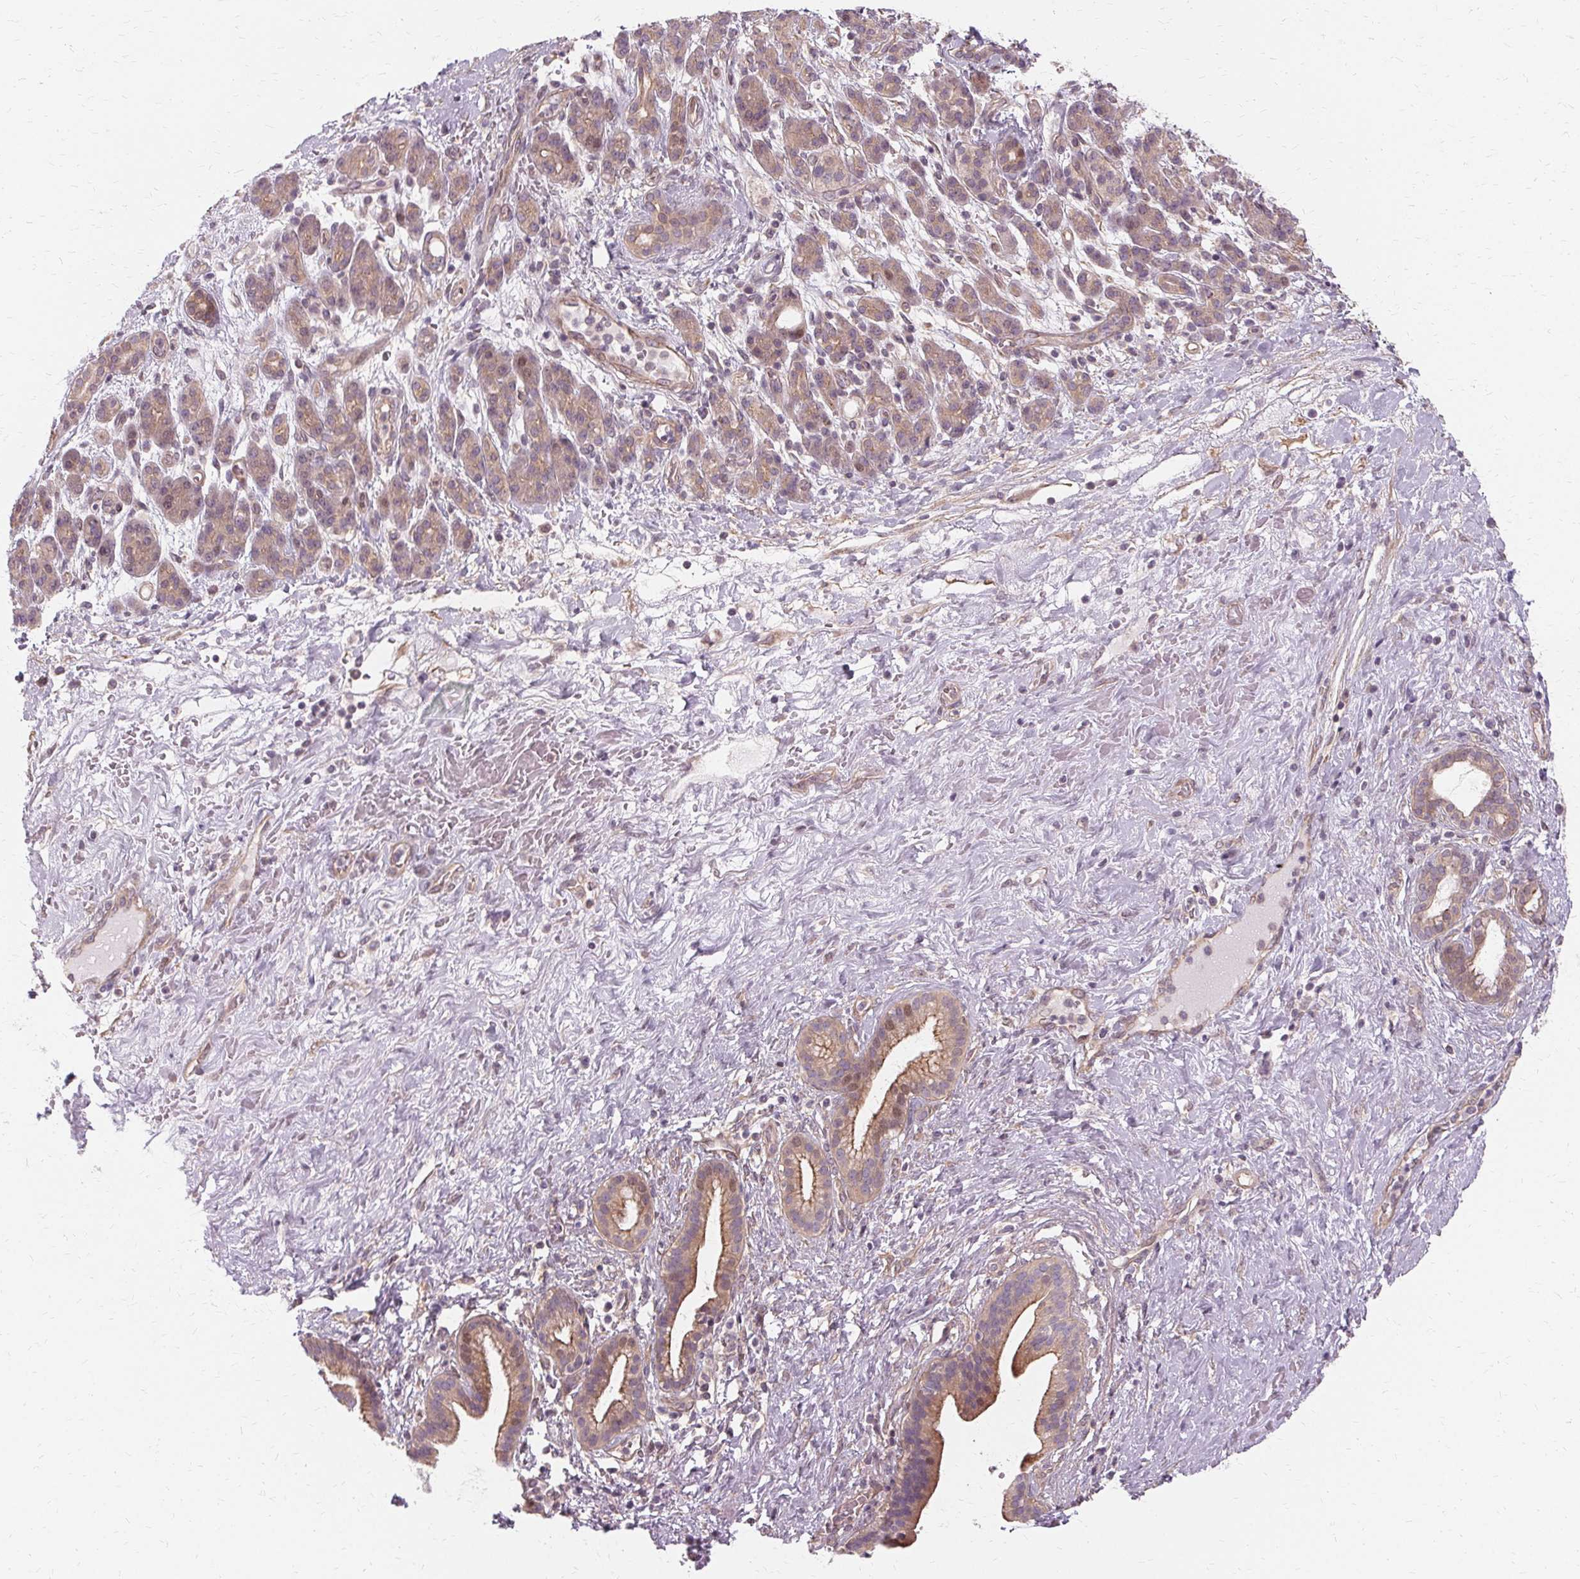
{"staining": {"intensity": "weak", "quantity": ">75%", "location": "cytoplasmic/membranous"}, "tissue": "pancreatic cancer", "cell_type": "Tumor cells", "image_type": "cancer", "snomed": [{"axis": "morphology", "description": "Adenocarcinoma, NOS"}, {"axis": "topography", "description": "Pancreas"}], "caption": "DAB immunohistochemical staining of human pancreatic cancer displays weak cytoplasmic/membranous protein staining in approximately >75% of tumor cells.", "gene": "USP8", "patient": {"sex": "male", "age": 44}}